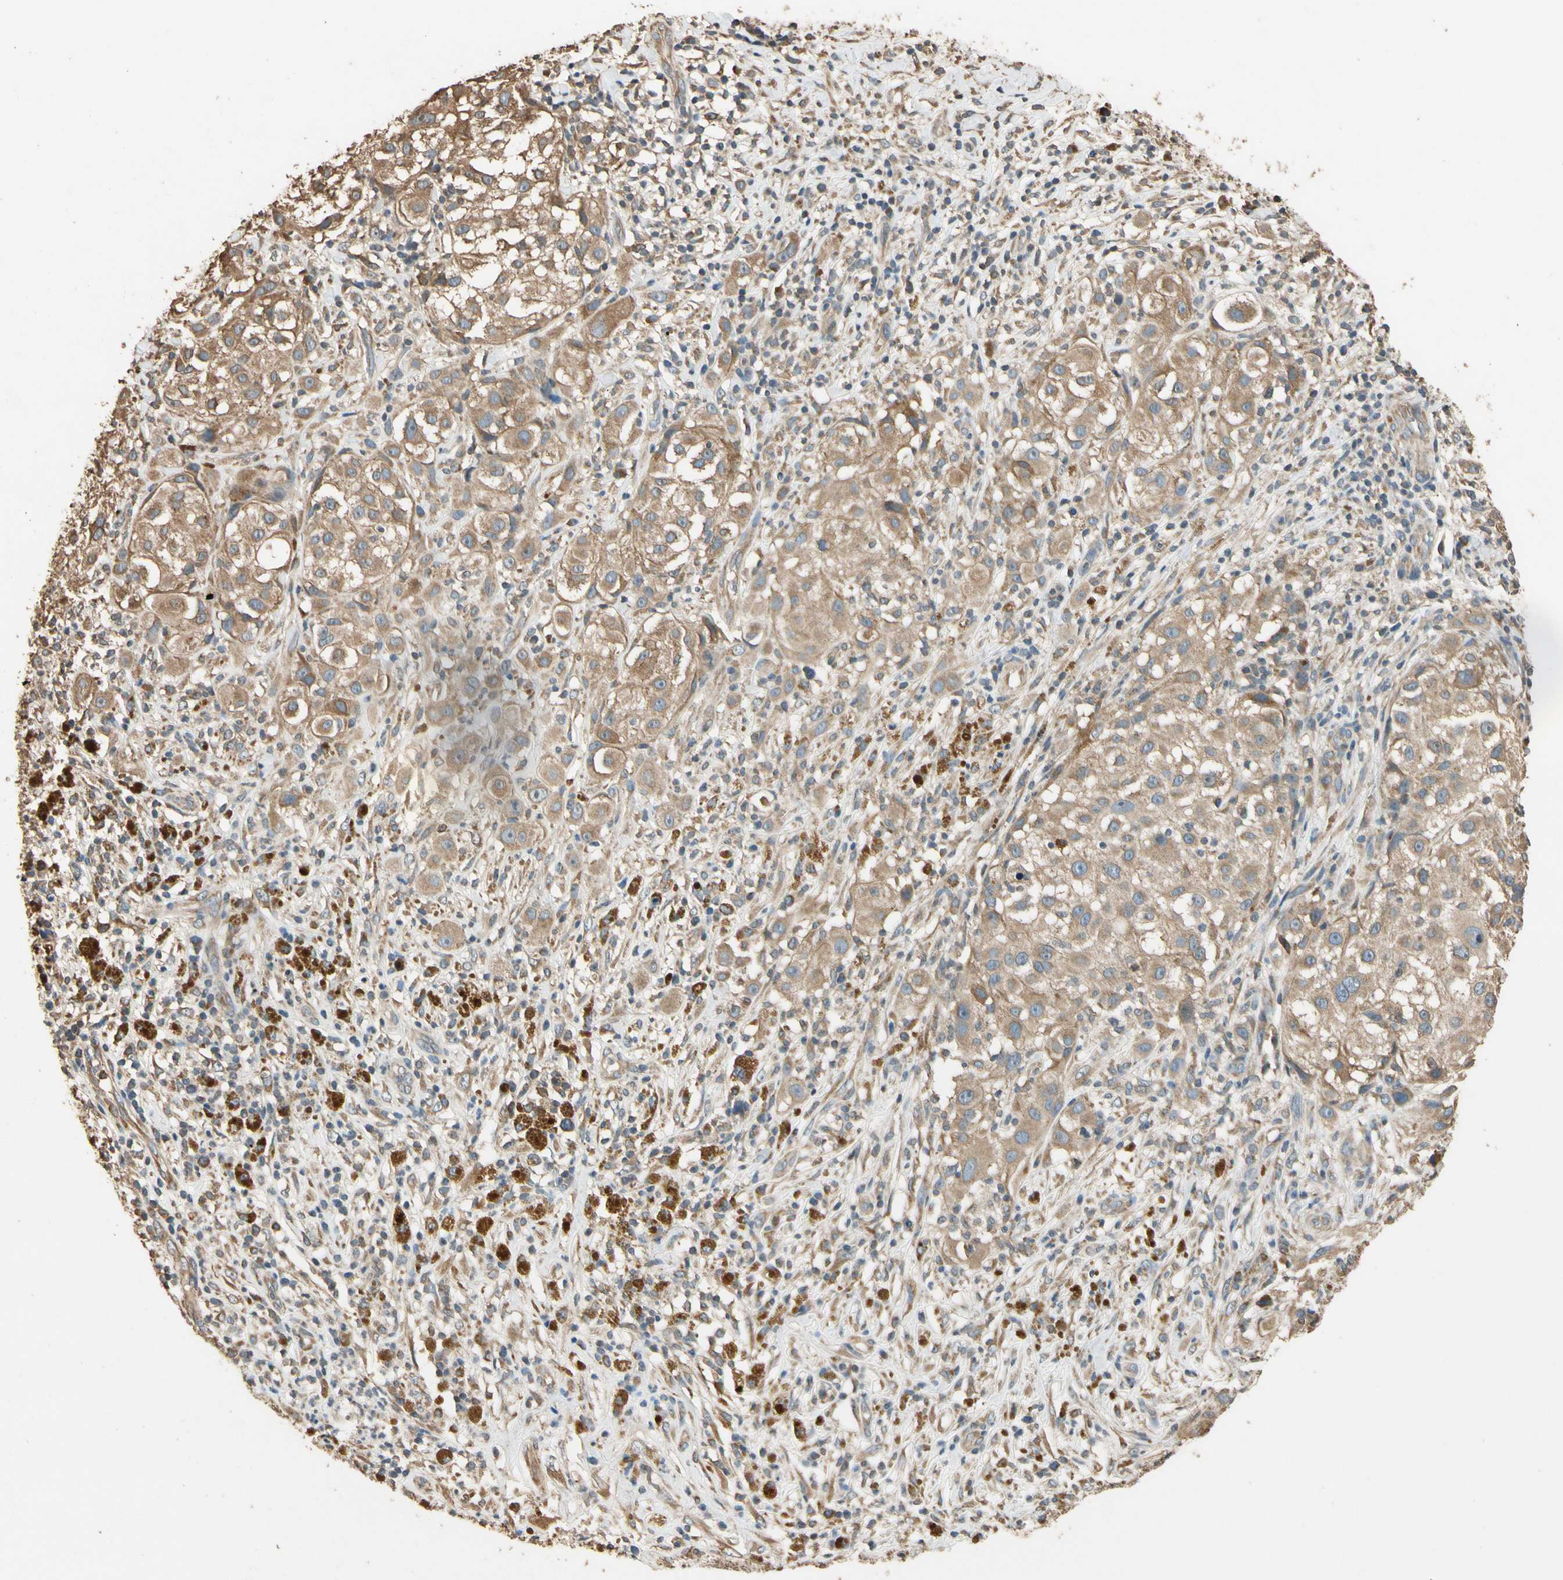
{"staining": {"intensity": "moderate", "quantity": ">75%", "location": "cytoplasmic/membranous"}, "tissue": "melanoma", "cell_type": "Tumor cells", "image_type": "cancer", "snomed": [{"axis": "morphology", "description": "Necrosis, NOS"}, {"axis": "morphology", "description": "Malignant melanoma, NOS"}, {"axis": "topography", "description": "Skin"}], "caption": "Protein expression analysis of malignant melanoma exhibits moderate cytoplasmic/membranous positivity in approximately >75% of tumor cells.", "gene": "STX18", "patient": {"sex": "female", "age": 87}}